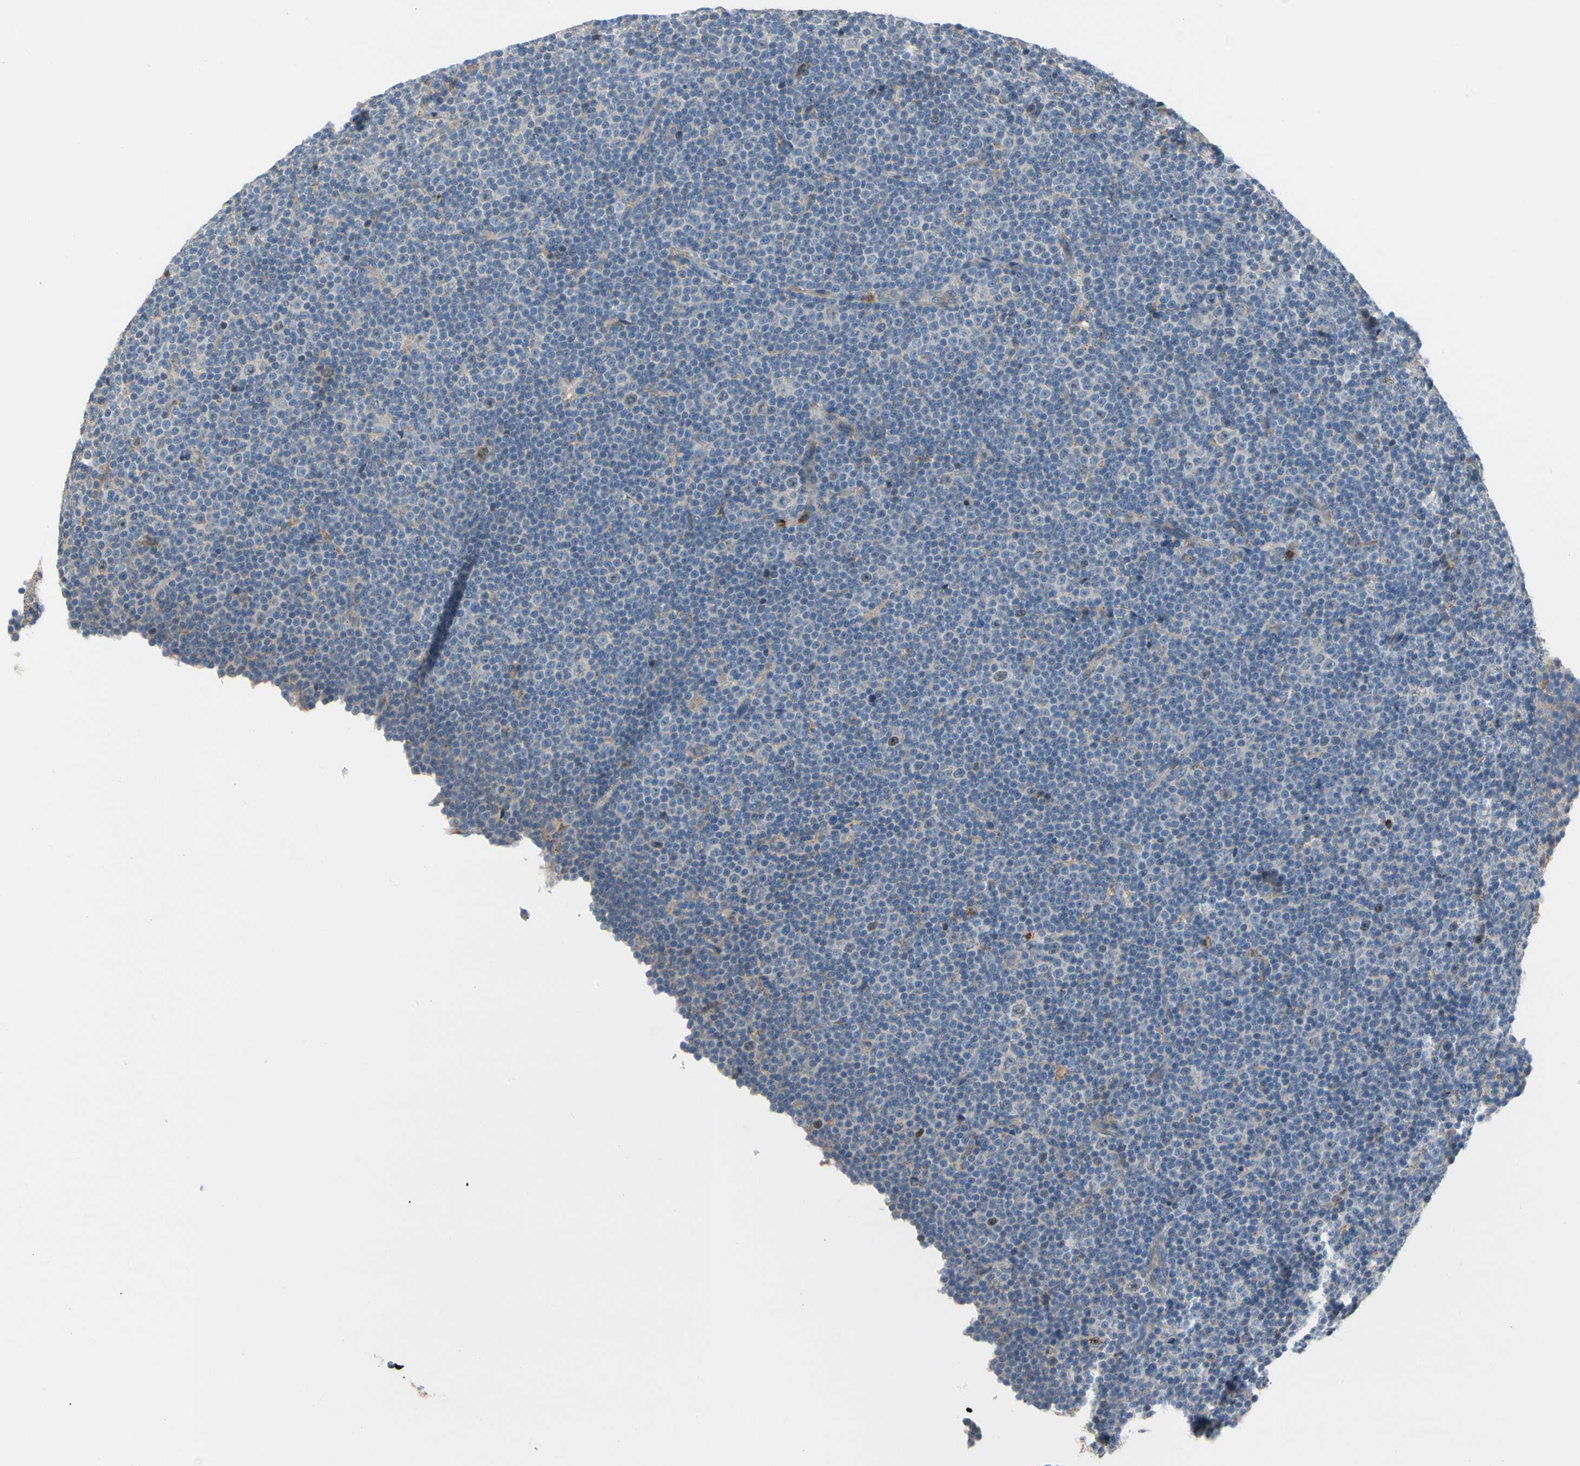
{"staining": {"intensity": "negative", "quantity": "none", "location": "none"}, "tissue": "lymphoma", "cell_type": "Tumor cells", "image_type": "cancer", "snomed": [{"axis": "morphology", "description": "Malignant lymphoma, non-Hodgkin's type, Low grade"}, {"axis": "topography", "description": "Lymph node"}], "caption": "High power microscopy micrograph of an immunohistochemistry image of malignant lymphoma, non-Hodgkin's type (low-grade), revealing no significant expression in tumor cells.", "gene": "HJURP", "patient": {"sex": "female", "age": 67}}